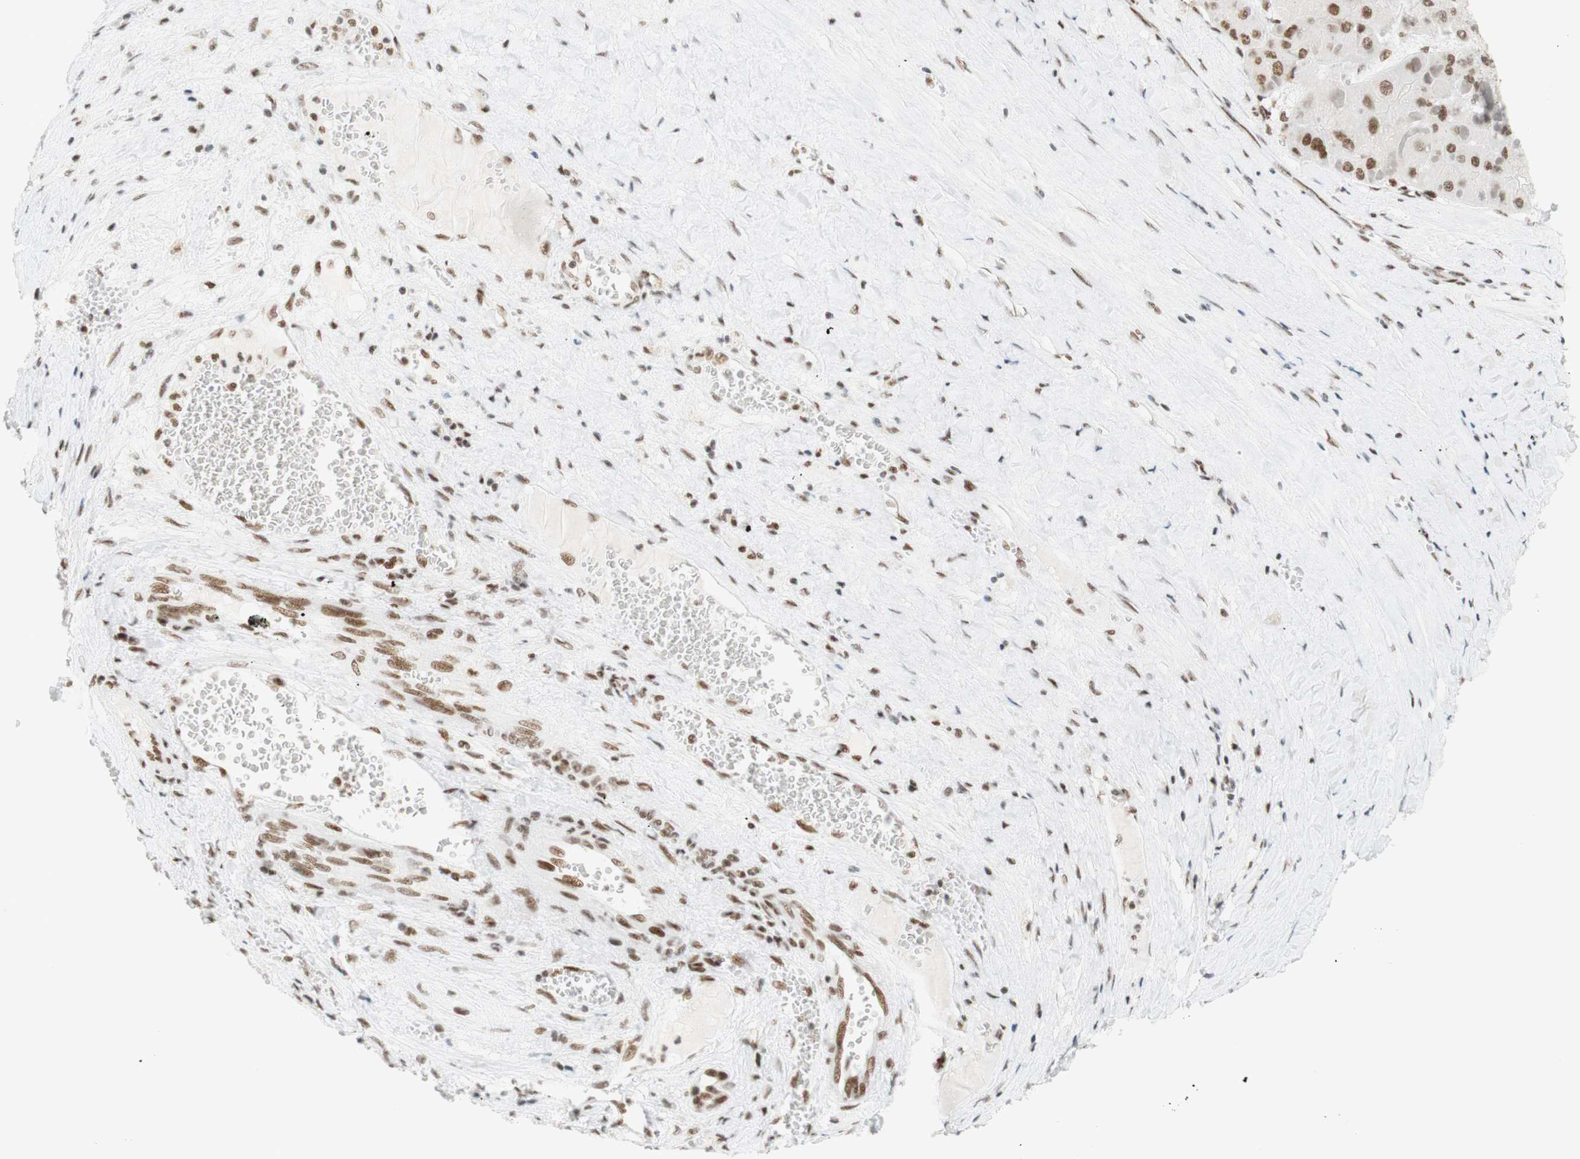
{"staining": {"intensity": "moderate", "quantity": "25%-75%", "location": "nuclear"}, "tissue": "liver cancer", "cell_type": "Tumor cells", "image_type": "cancer", "snomed": [{"axis": "morphology", "description": "Carcinoma, Hepatocellular, NOS"}, {"axis": "topography", "description": "Liver"}], "caption": "A brown stain labels moderate nuclear expression of a protein in human liver cancer tumor cells.", "gene": "RNF20", "patient": {"sex": "female", "age": 73}}